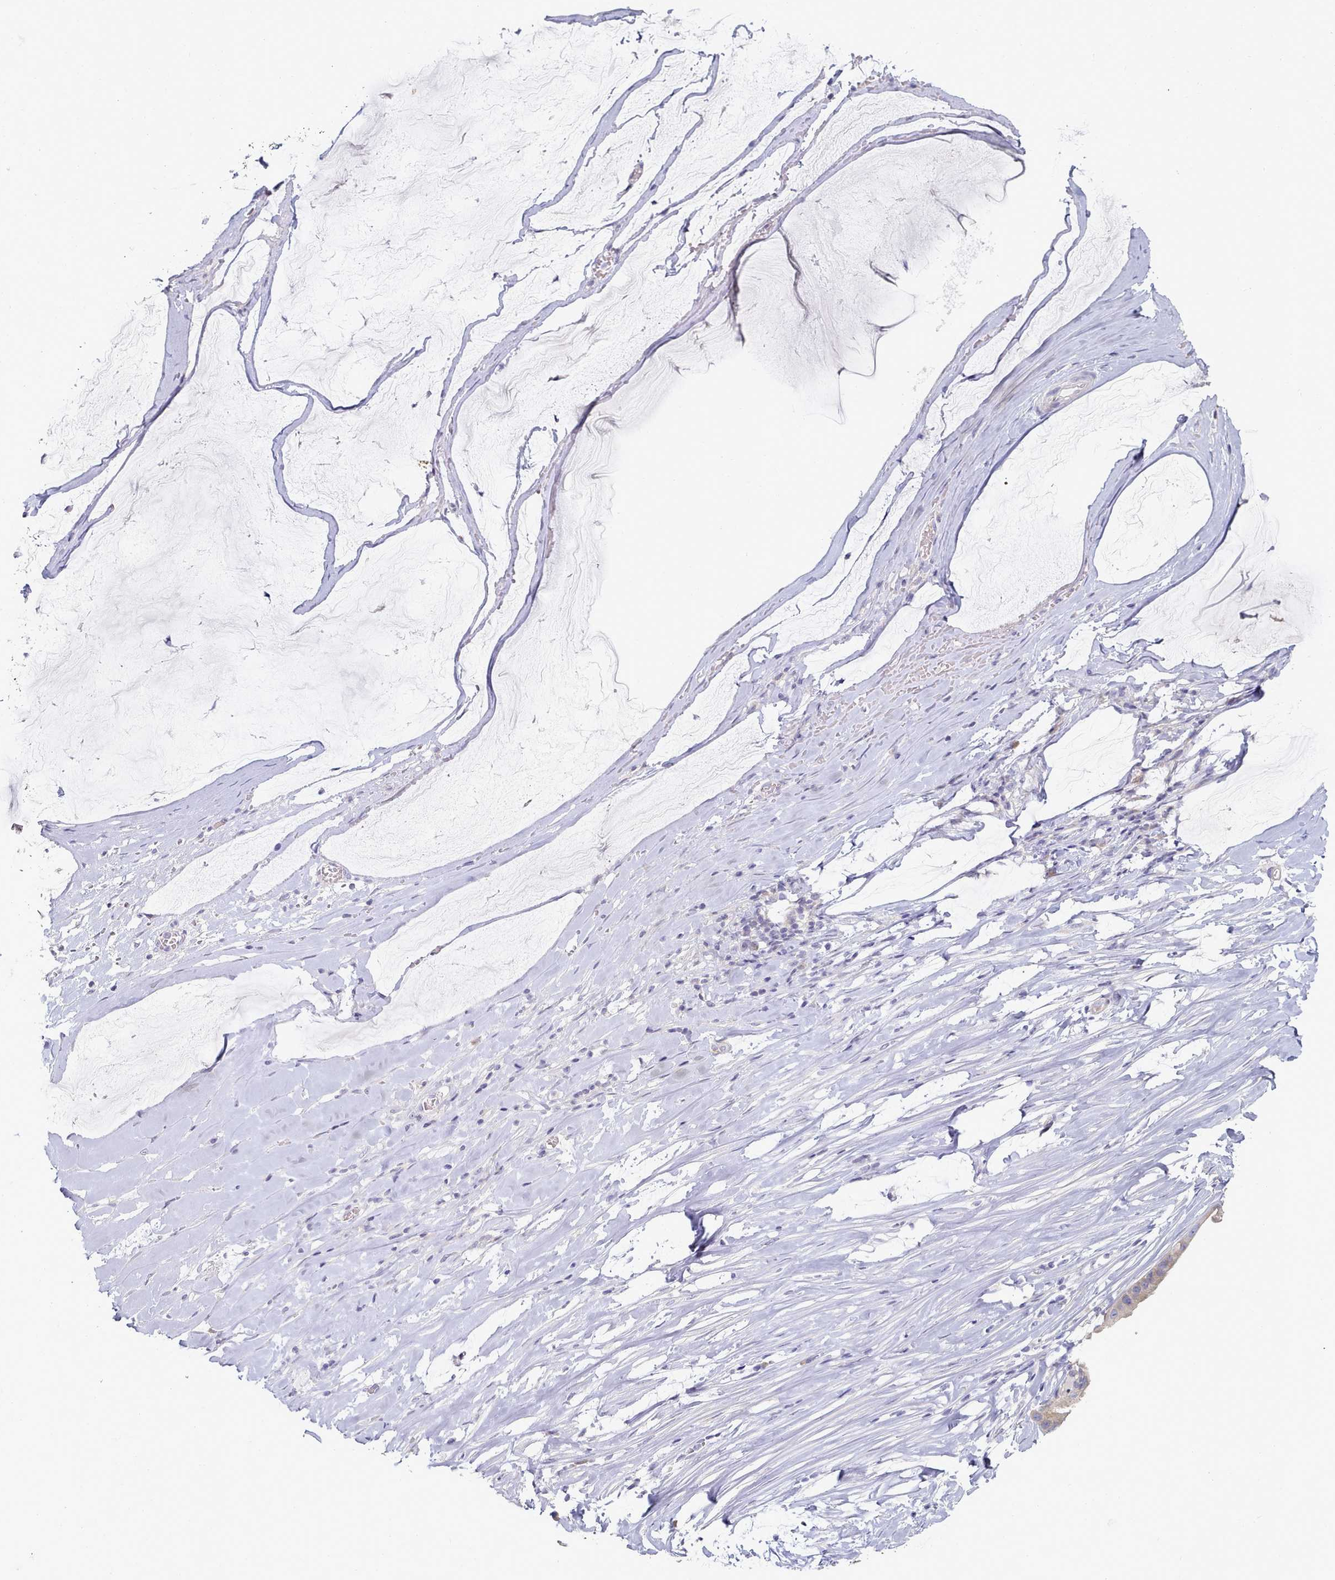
{"staining": {"intensity": "weak", "quantity": "25%-75%", "location": "cytoplasmic/membranous"}, "tissue": "ovarian cancer", "cell_type": "Tumor cells", "image_type": "cancer", "snomed": [{"axis": "morphology", "description": "Cystadenocarcinoma, mucinous, NOS"}, {"axis": "topography", "description": "Ovary"}], "caption": "Tumor cells exhibit low levels of weak cytoplasmic/membranous expression in approximately 25%-75% of cells in human ovarian mucinous cystadenocarcinoma.", "gene": "TYW1B", "patient": {"sex": "female", "age": 73}}